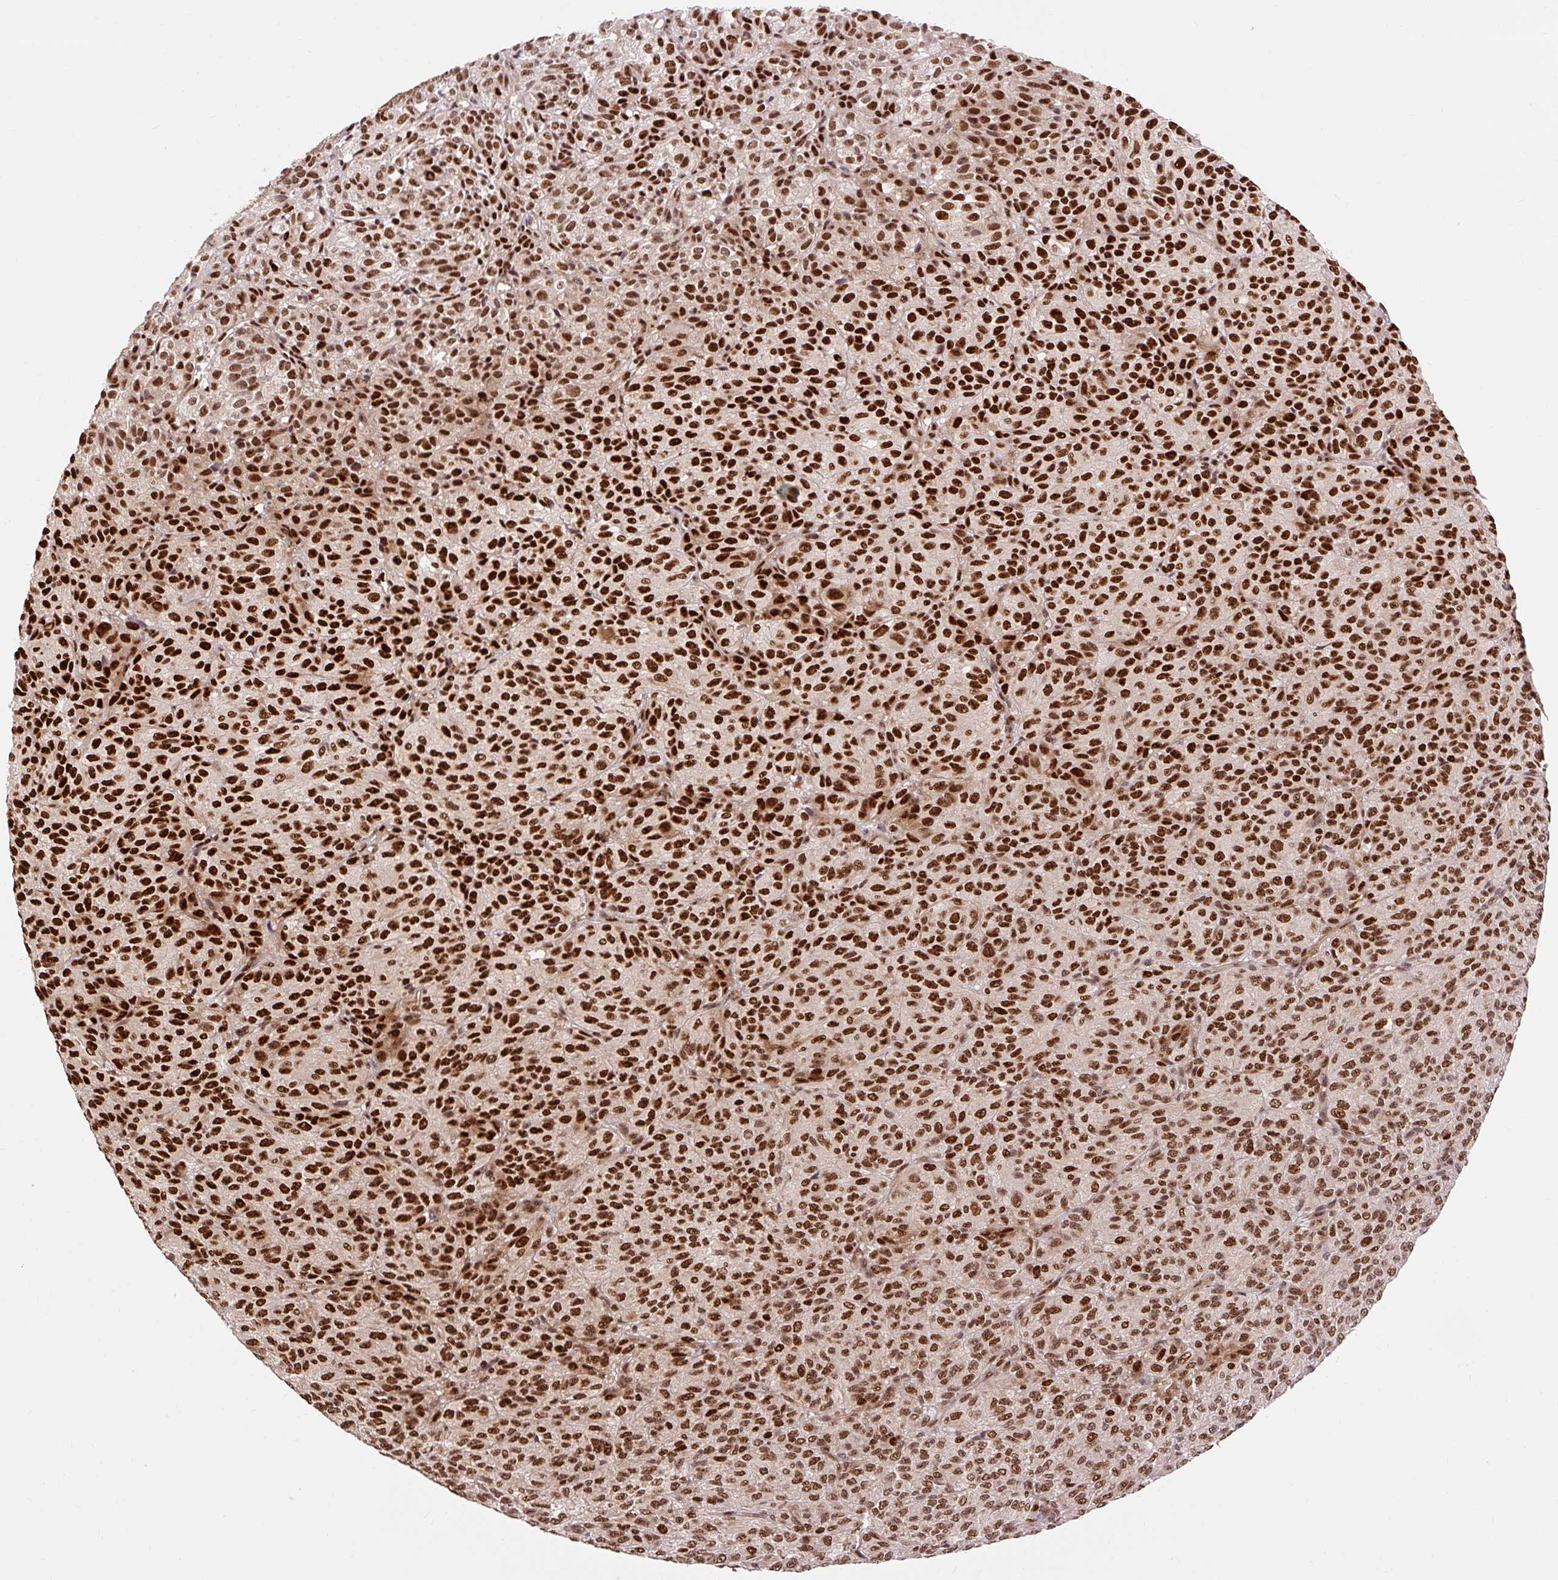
{"staining": {"intensity": "strong", "quantity": ">75%", "location": "nuclear"}, "tissue": "melanoma", "cell_type": "Tumor cells", "image_type": "cancer", "snomed": [{"axis": "morphology", "description": "Malignant melanoma, Metastatic site"}, {"axis": "topography", "description": "Brain"}], "caption": "Approximately >75% of tumor cells in human melanoma exhibit strong nuclear protein expression as visualized by brown immunohistochemical staining.", "gene": "MECOM", "patient": {"sex": "female", "age": 56}}